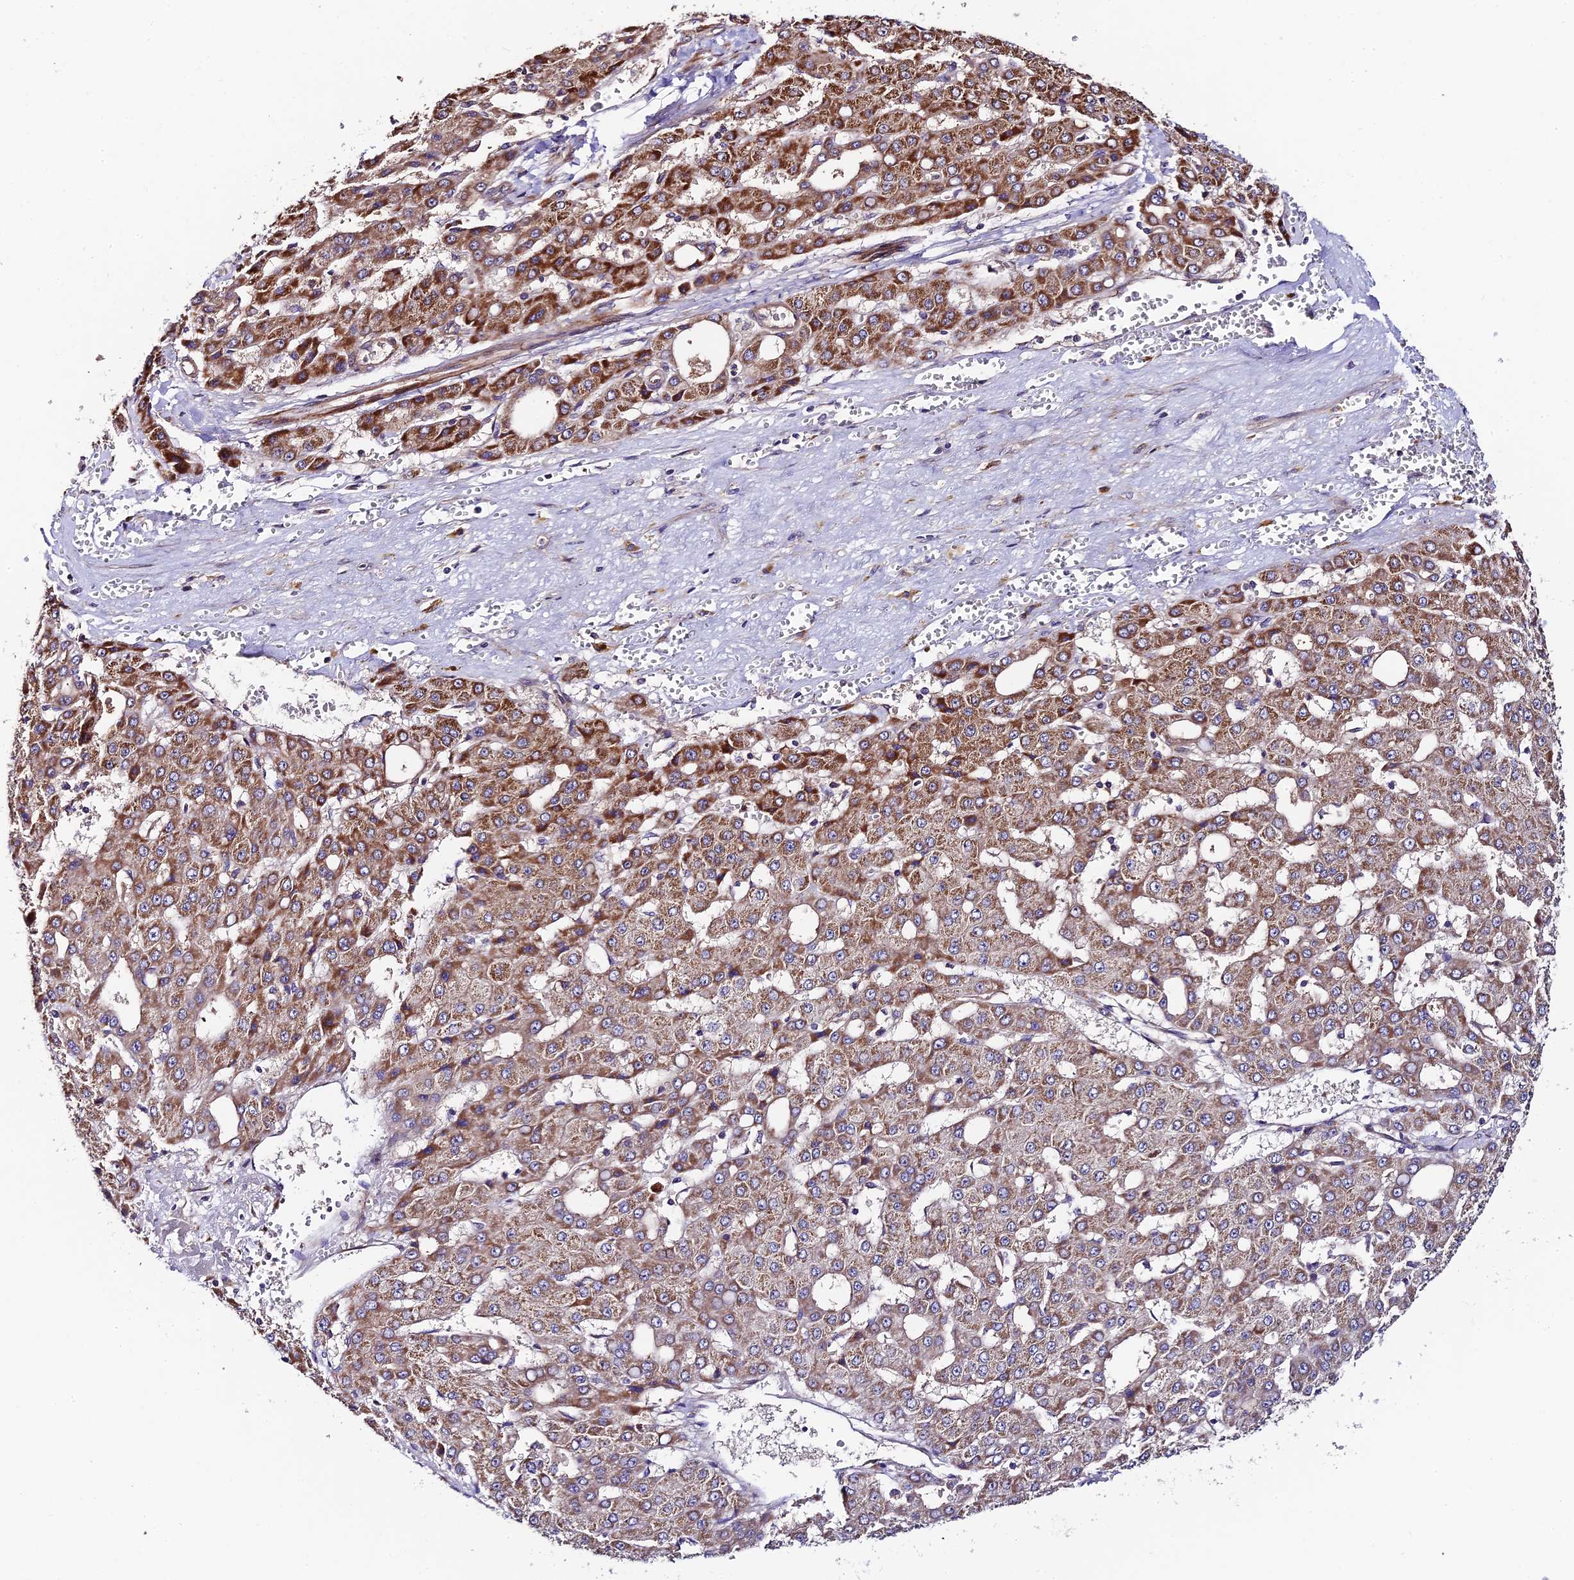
{"staining": {"intensity": "moderate", "quantity": ">75%", "location": "cytoplasmic/membranous"}, "tissue": "liver cancer", "cell_type": "Tumor cells", "image_type": "cancer", "snomed": [{"axis": "morphology", "description": "Carcinoma, Hepatocellular, NOS"}, {"axis": "topography", "description": "Liver"}], "caption": "Immunohistochemical staining of human liver hepatocellular carcinoma exhibits medium levels of moderate cytoplasmic/membranous positivity in about >75% of tumor cells.", "gene": "C3orf20", "patient": {"sex": "male", "age": 47}}